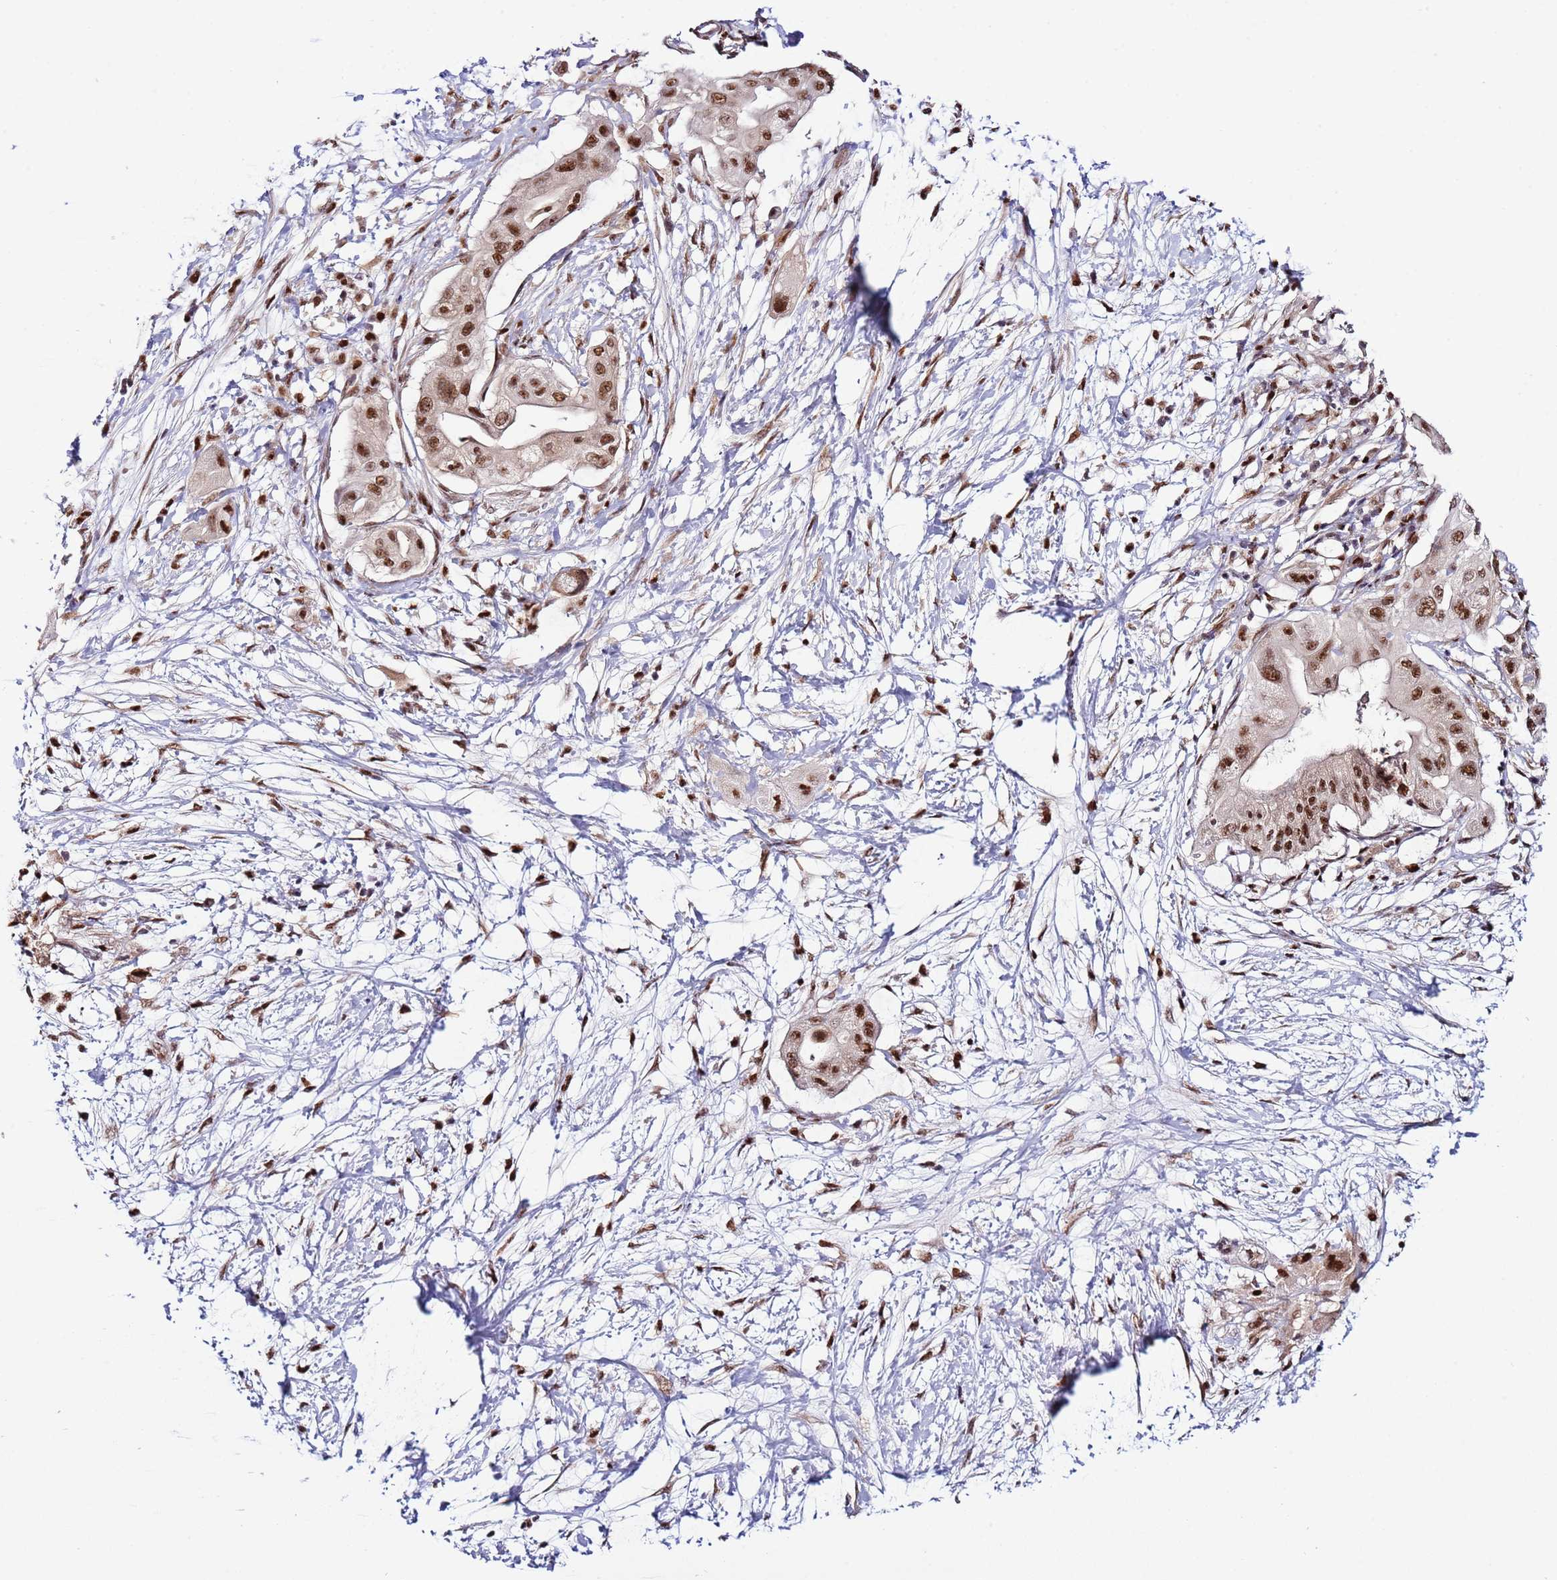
{"staining": {"intensity": "strong", "quantity": ">75%", "location": "nuclear"}, "tissue": "pancreatic cancer", "cell_type": "Tumor cells", "image_type": "cancer", "snomed": [{"axis": "morphology", "description": "Adenocarcinoma, NOS"}, {"axis": "topography", "description": "Pancreas"}], "caption": "Immunohistochemical staining of pancreatic cancer (adenocarcinoma) displays strong nuclear protein positivity in about >75% of tumor cells. Nuclei are stained in blue.", "gene": "PRPF6", "patient": {"sex": "male", "age": 68}}